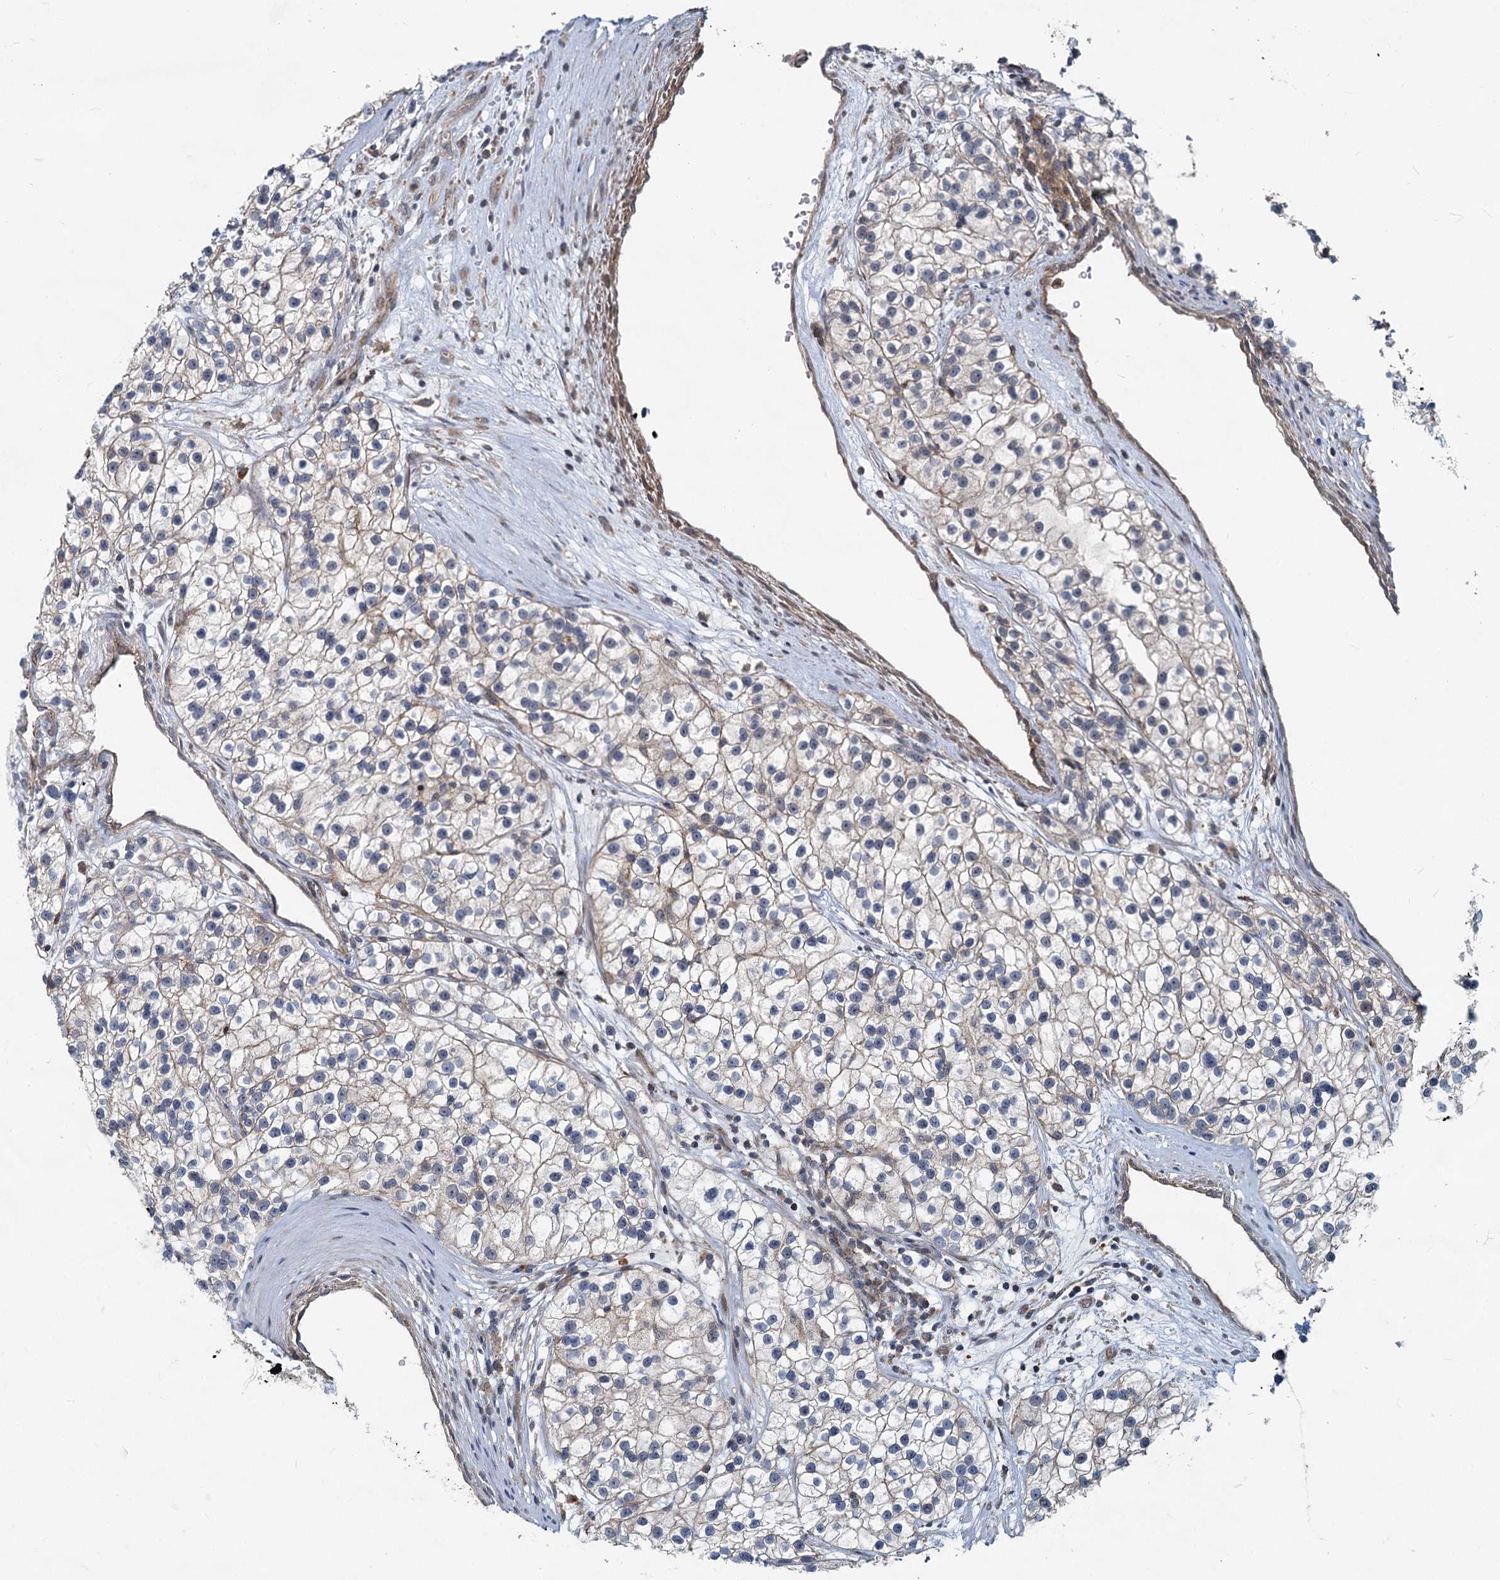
{"staining": {"intensity": "negative", "quantity": "none", "location": "none"}, "tissue": "renal cancer", "cell_type": "Tumor cells", "image_type": "cancer", "snomed": [{"axis": "morphology", "description": "Adenocarcinoma, NOS"}, {"axis": "topography", "description": "Kidney"}], "caption": "Immunohistochemistry micrograph of adenocarcinoma (renal) stained for a protein (brown), which exhibits no expression in tumor cells.", "gene": "ADCY2", "patient": {"sex": "female", "age": 57}}